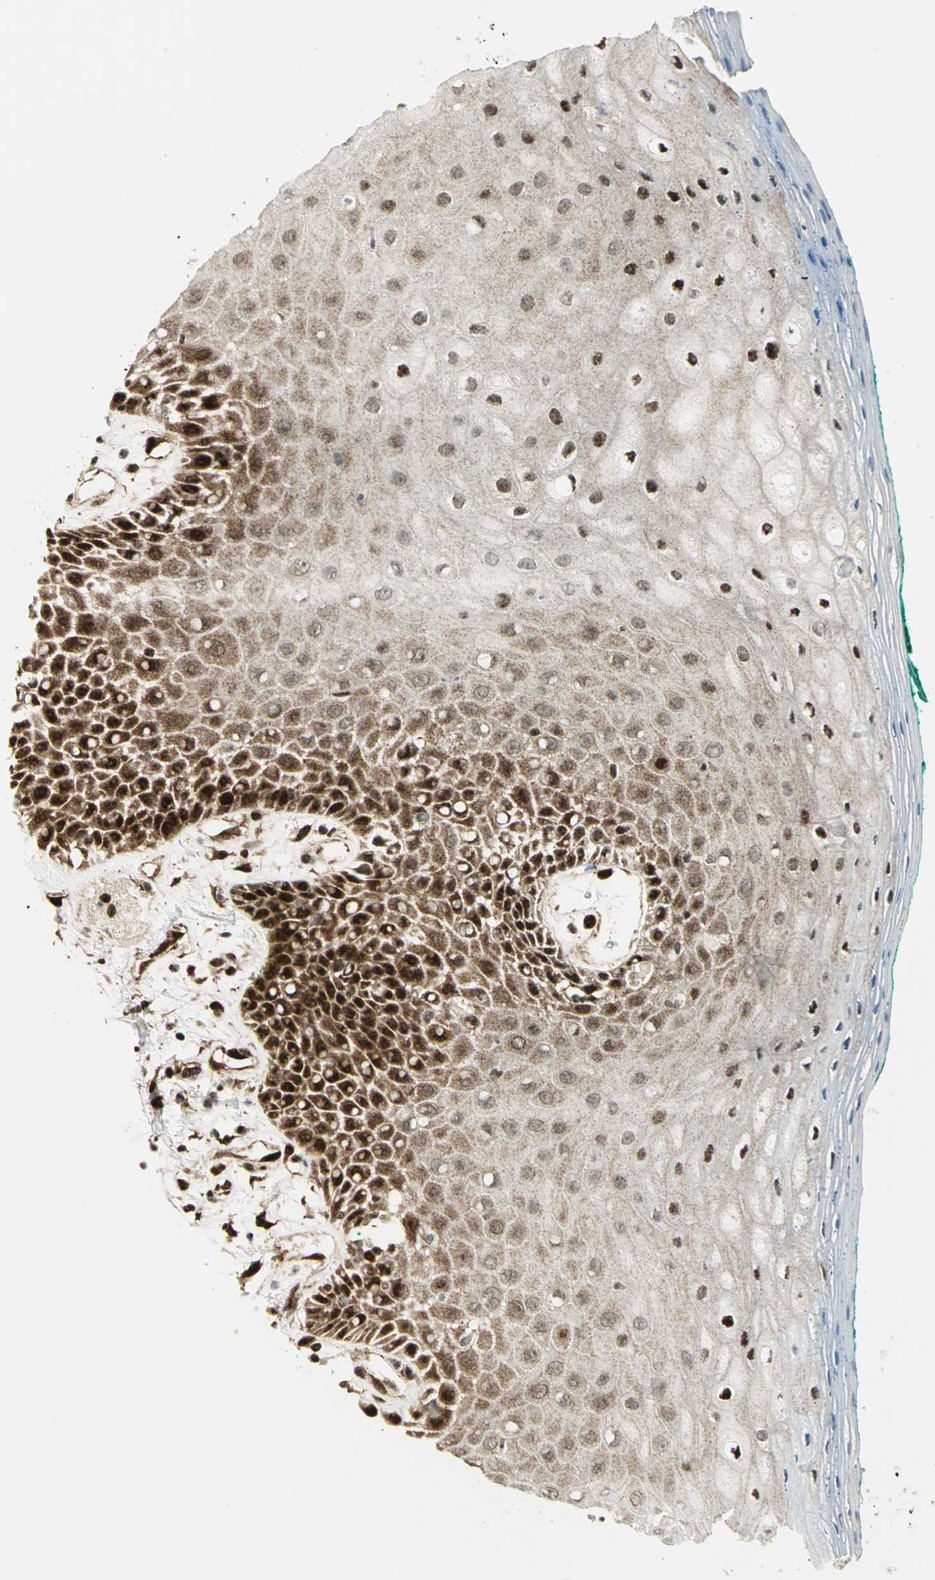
{"staining": {"intensity": "strong", "quantity": ">75%", "location": "cytoplasmic/membranous,nuclear"}, "tissue": "oral mucosa", "cell_type": "Squamous epithelial cells", "image_type": "normal", "snomed": [{"axis": "morphology", "description": "Normal tissue, NOS"}, {"axis": "morphology", "description": "Squamous cell carcinoma, NOS"}, {"axis": "topography", "description": "Skeletal muscle"}, {"axis": "topography", "description": "Oral tissue"}, {"axis": "topography", "description": "Head-Neck"}], "caption": "Protein staining of unremarkable oral mucosa shows strong cytoplasmic/membranous,nuclear positivity in about >75% of squamous epithelial cells.", "gene": "COPS5", "patient": {"sex": "female", "age": 84}}